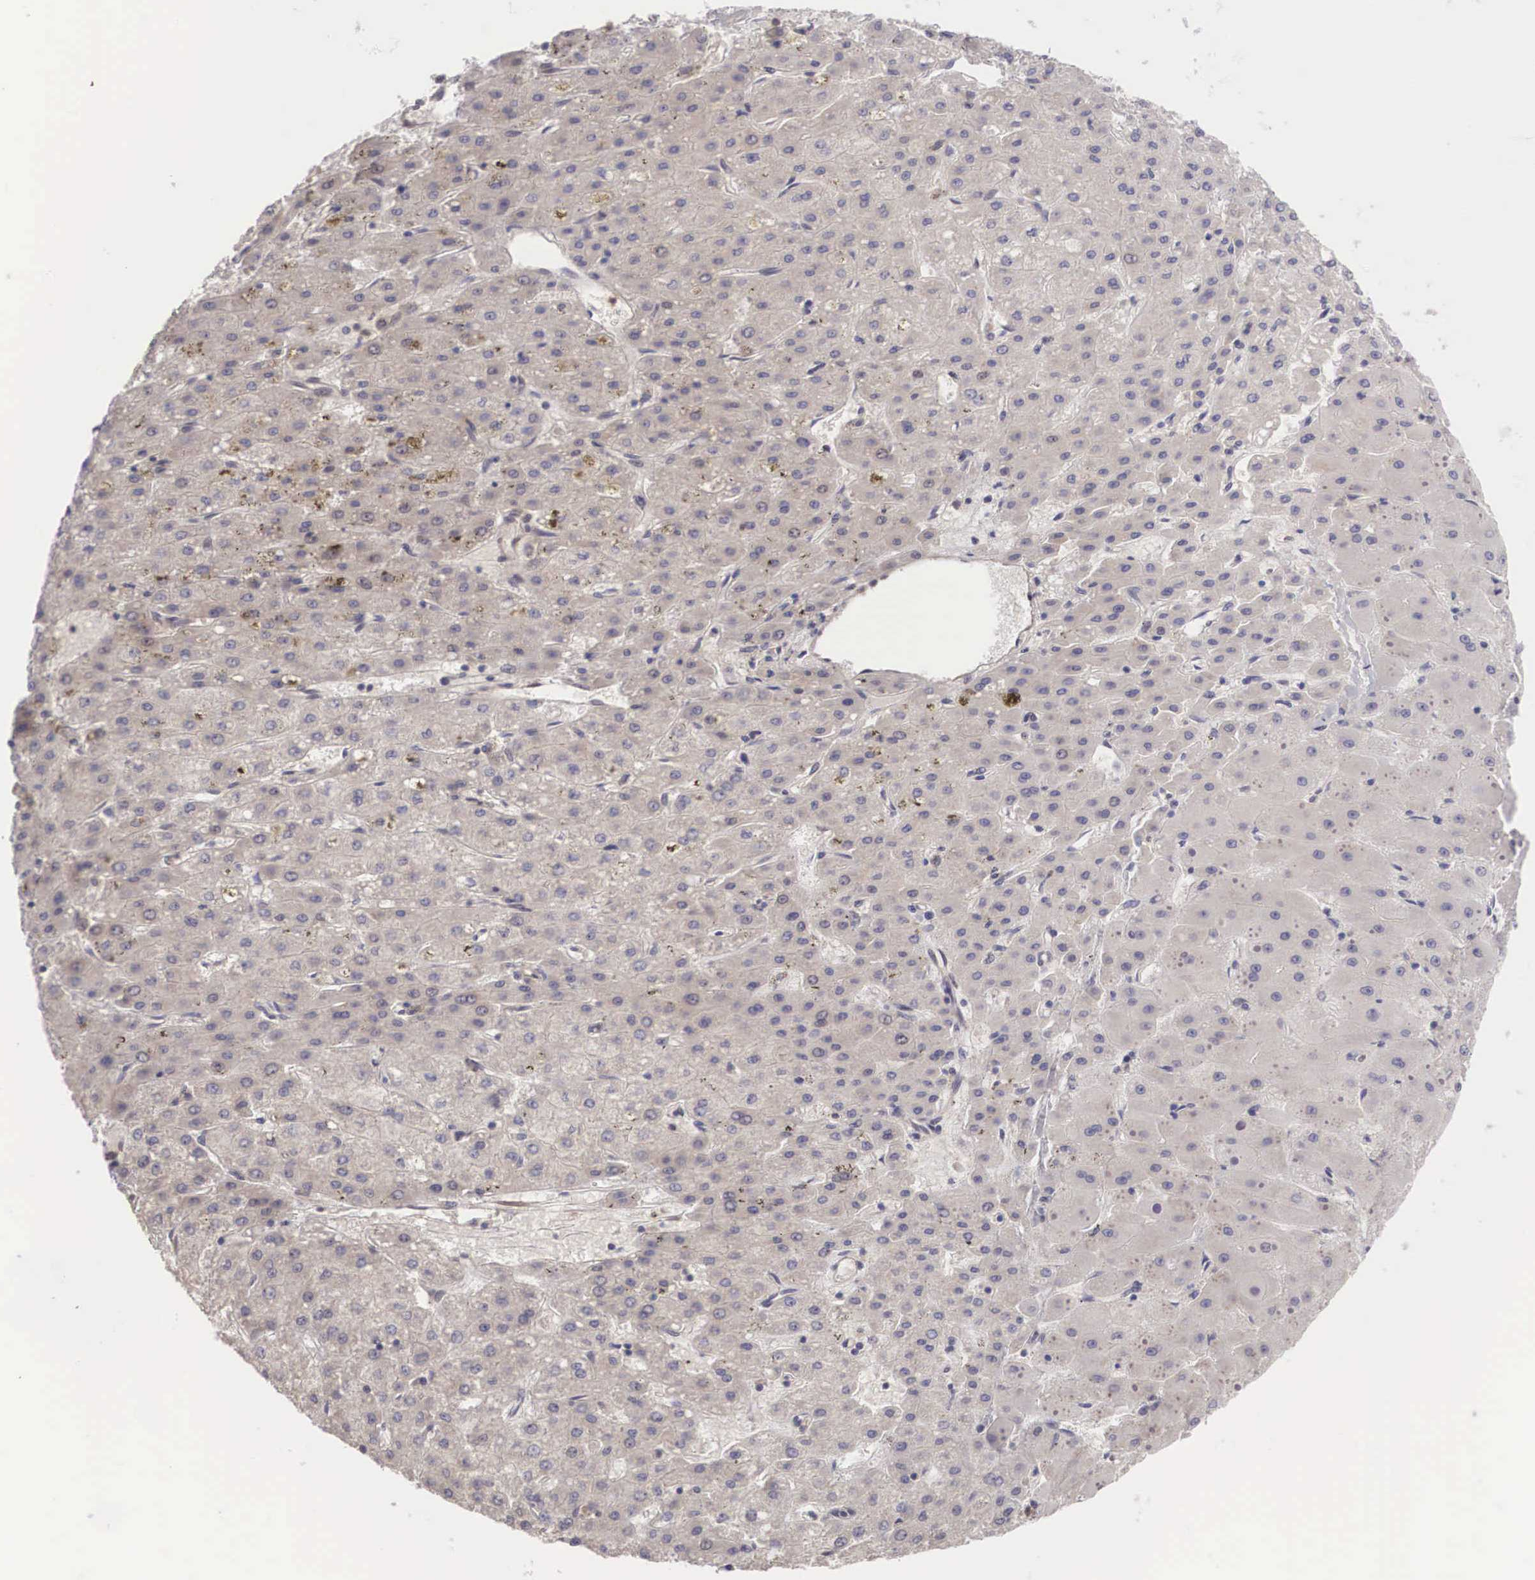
{"staining": {"intensity": "weak", "quantity": ">75%", "location": "cytoplasmic/membranous"}, "tissue": "liver cancer", "cell_type": "Tumor cells", "image_type": "cancer", "snomed": [{"axis": "morphology", "description": "Carcinoma, Hepatocellular, NOS"}, {"axis": "topography", "description": "Liver"}], "caption": "Hepatocellular carcinoma (liver) stained for a protein displays weak cytoplasmic/membranous positivity in tumor cells. (brown staining indicates protein expression, while blue staining denotes nuclei).", "gene": "DNAJB7", "patient": {"sex": "female", "age": 52}}